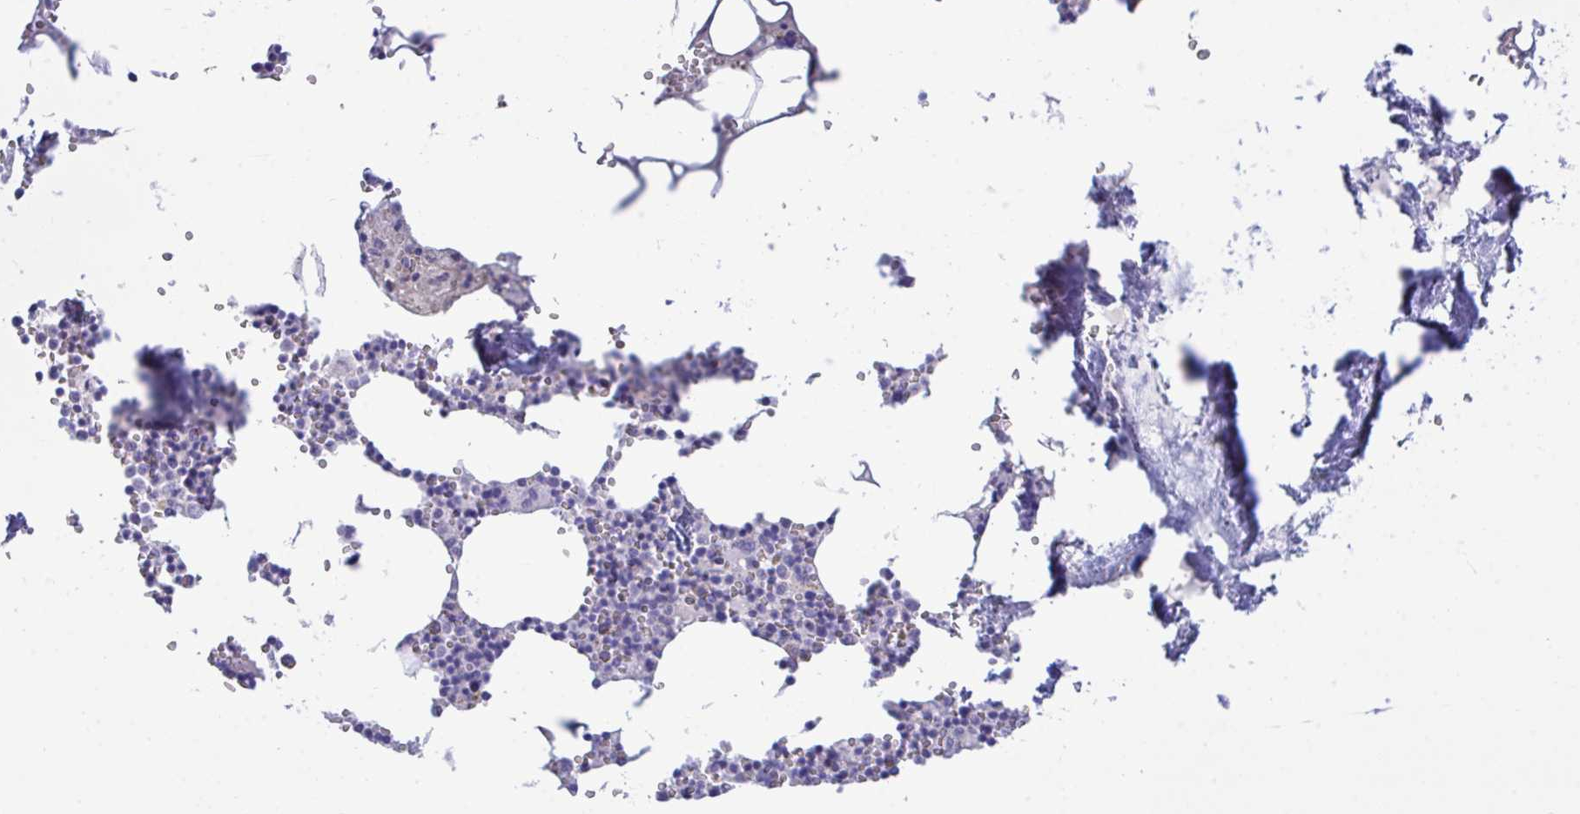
{"staining": {"intensity": "negative", "quantity": "none", "location": "none"}, "tissue": "bone marrow", "cell_type": "Hematopoietic cells", "image_type": "normal", "snomed": [{"axis": "morphology", "description": "Normal tissue, NOS"}, {"axis": "topography", "description": "Bone marrow"}], "caption": "Hematopoietic cells show no significant protein staining in normal bone marrow.", "gene": "MED9", "patient": {"sex": "male", "age": 54}}